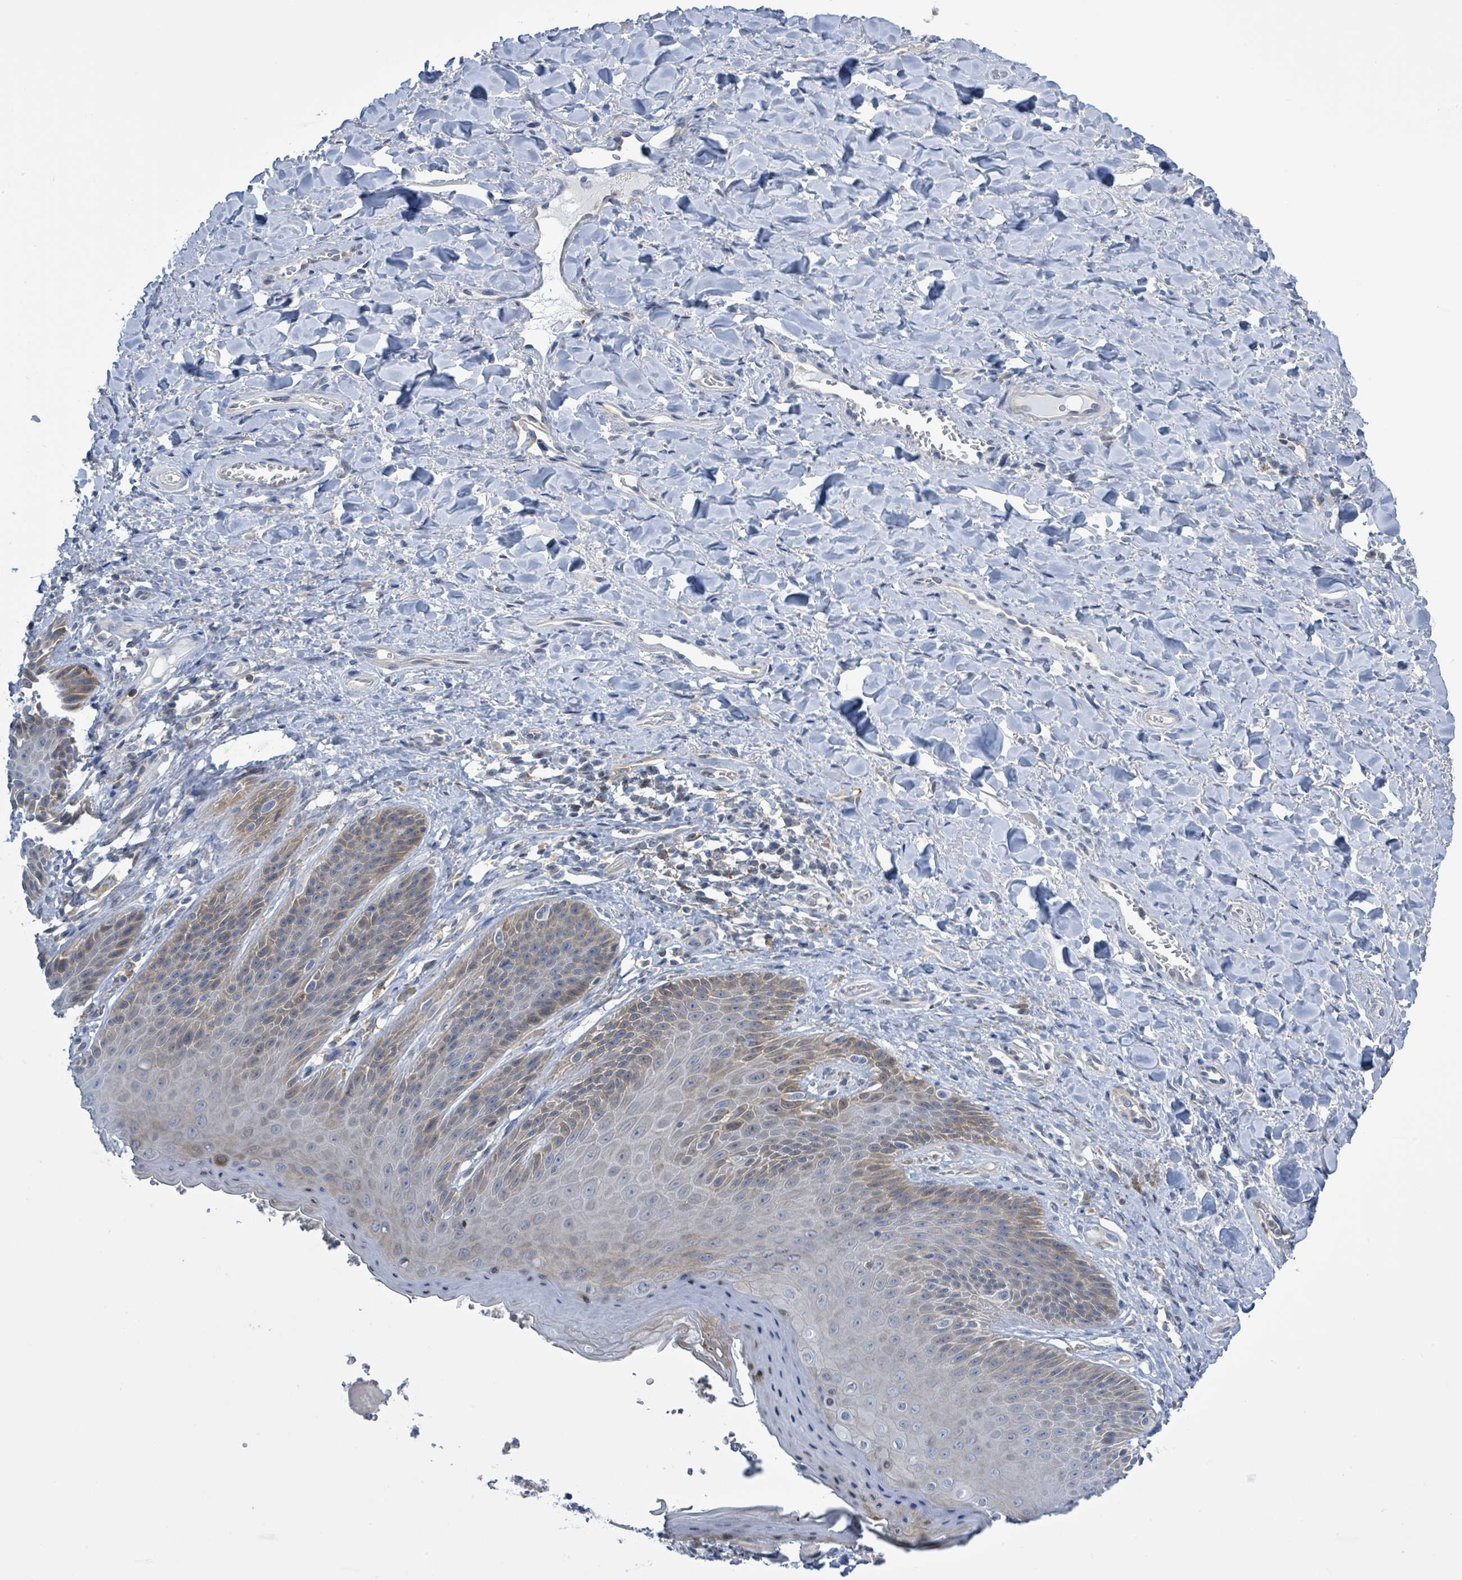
{"staining": {"intensity": "moderate", "quantity": "<25%", "location": "cytoplasmic/membranous"}, "tissue": "skin", "cell_type": "Epidermal cells", "image_type": "normal", "snomed": [{"axis": "morphology", "description": "Normal tissue, NOS"}, {"axis": "topography", "description": "Anal"}], "caption": "High-power microscopy captured an immunohistochemistry photomicrograph of normal skin, revealing moderate cytoplasmic/membranous positivity in approximately <25% of epidermal cells.", "gene": "DGKZ", "patient": {"sex": "female", "age": 89}}